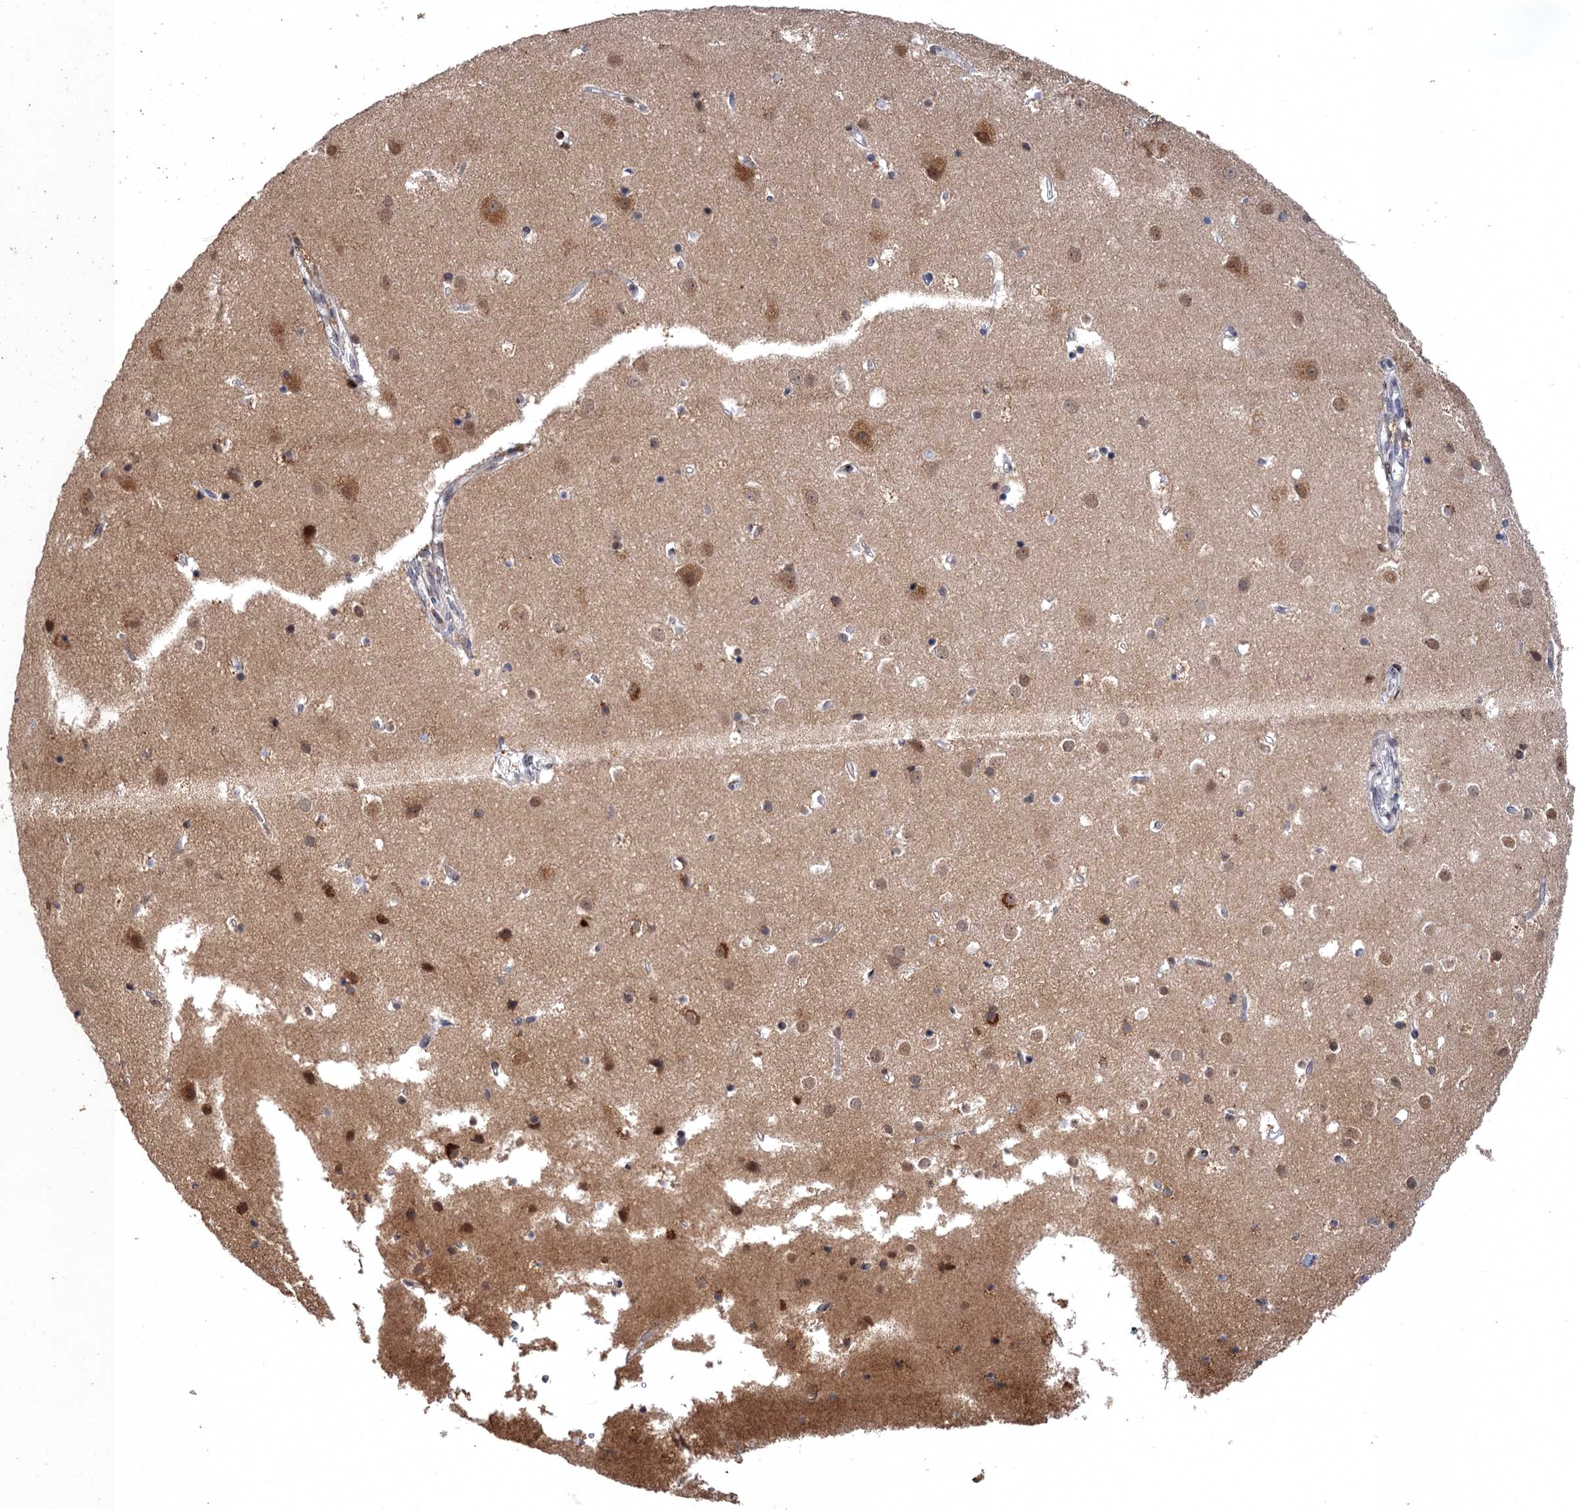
{"staining": {"intensity": "negative", "quantity": "none", "location": "none"}, "tissue": "cerebral cortex", "cell_type": "Endothelial cells", "image_type": "normal", "snomed": [{"axis": "morphology", "description": "Normal tissue, NOS"}, {"axis": "topography", "description": "Cerebral cortex"}], "caption": "Cerebral cortex stained for a protein using immunohistochemistry (IHC) exhibits no expression endothelial cells.", "gene": "BMERB1", "patient": {"sex": "male", "age": 54}}